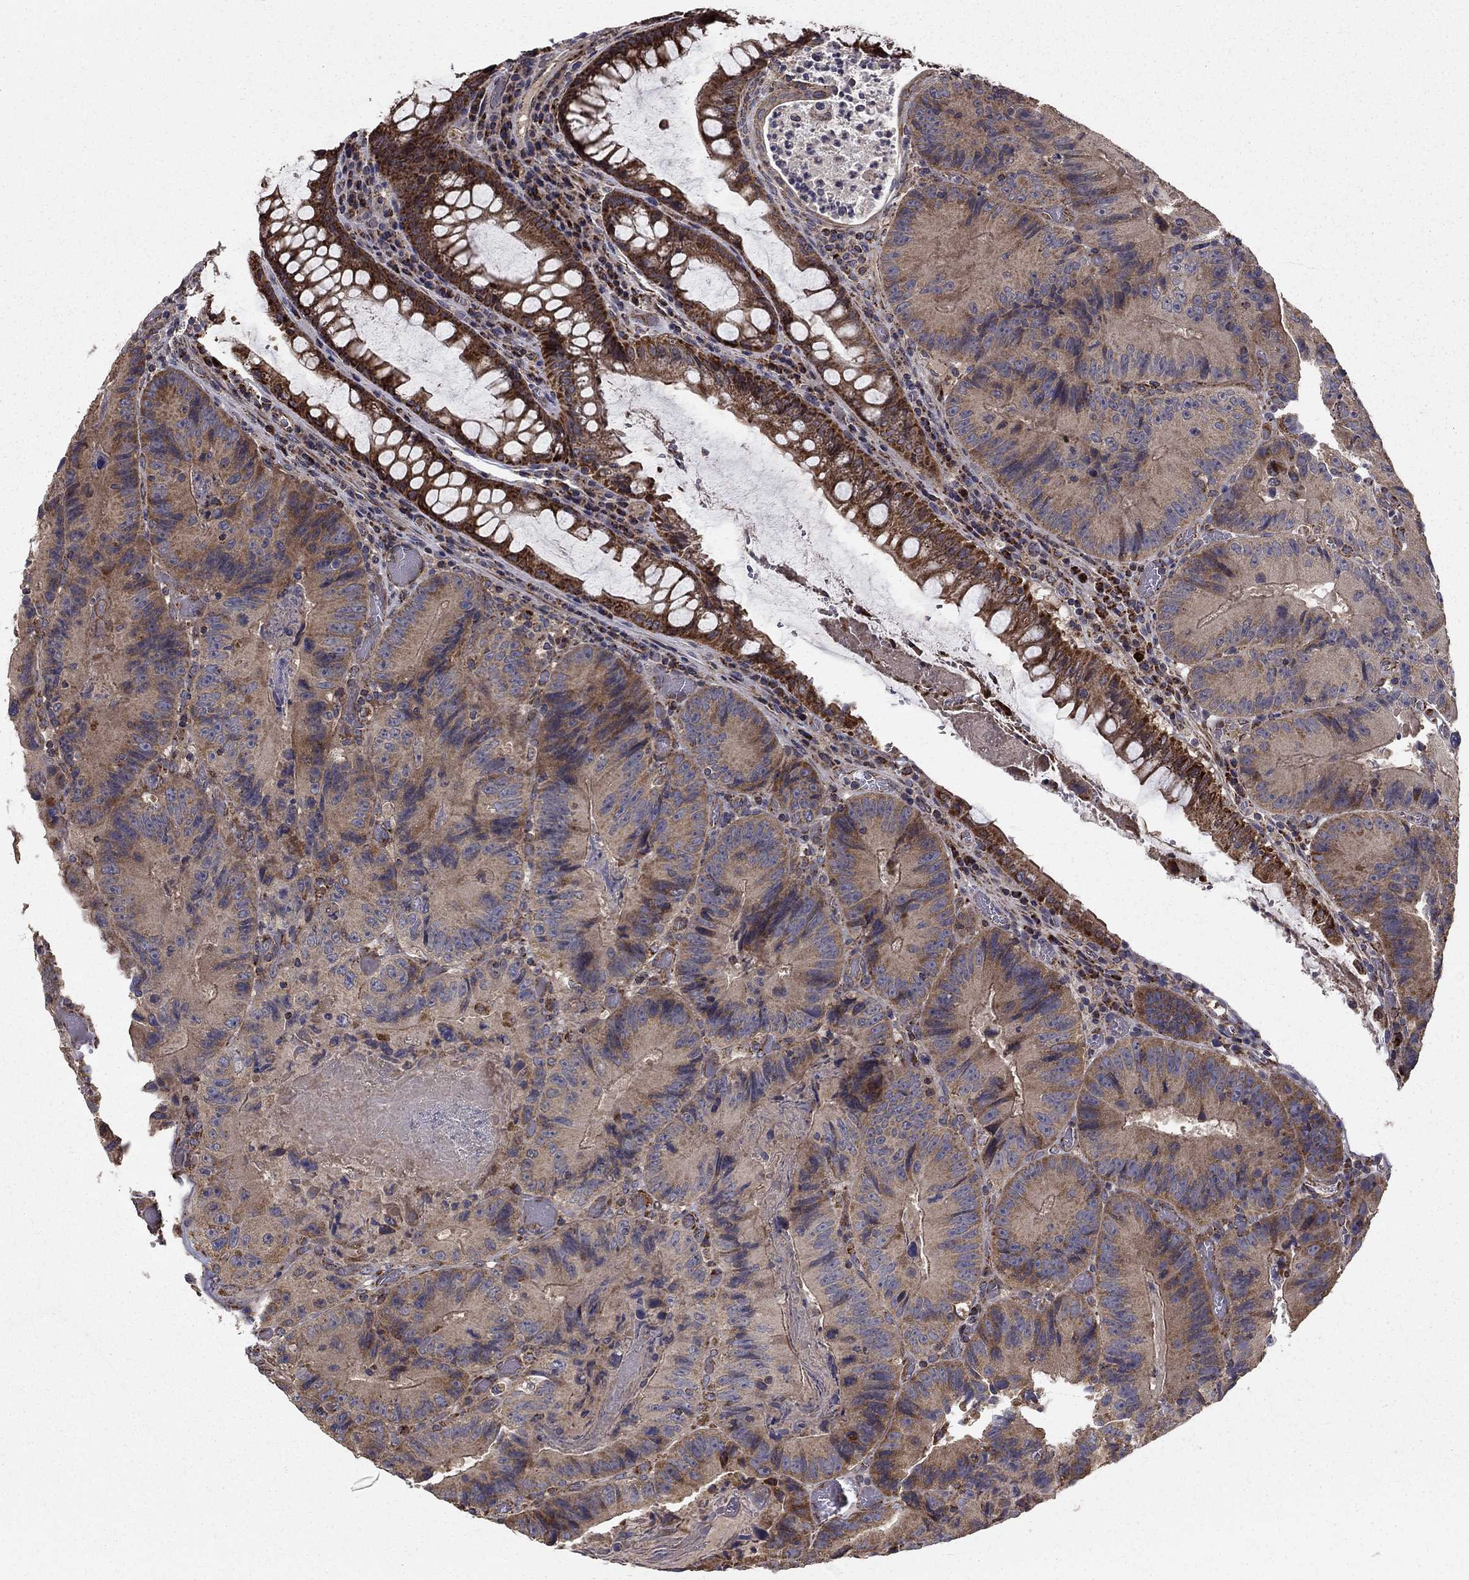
{"staining": {"intensity": "moderate", "quantity": "25%-75%", "location": "cytoplasmic/membranous"}, "tissue": "colorectal cancer", "cell_type": "Tumor cells", "image_type": "cancer", "snomed": [{"axis": "morphology", "description": "Adenocarcinoma, NOS"}, {"axis": "topography", "description": "Colon"}], "caption": "Human adenocarcinoma (colorectal) stained with a protein marker displays moderate staining in tumor cells.", "gene": "NDUFS8", "patient": {"sex": "female", "age": 86}}